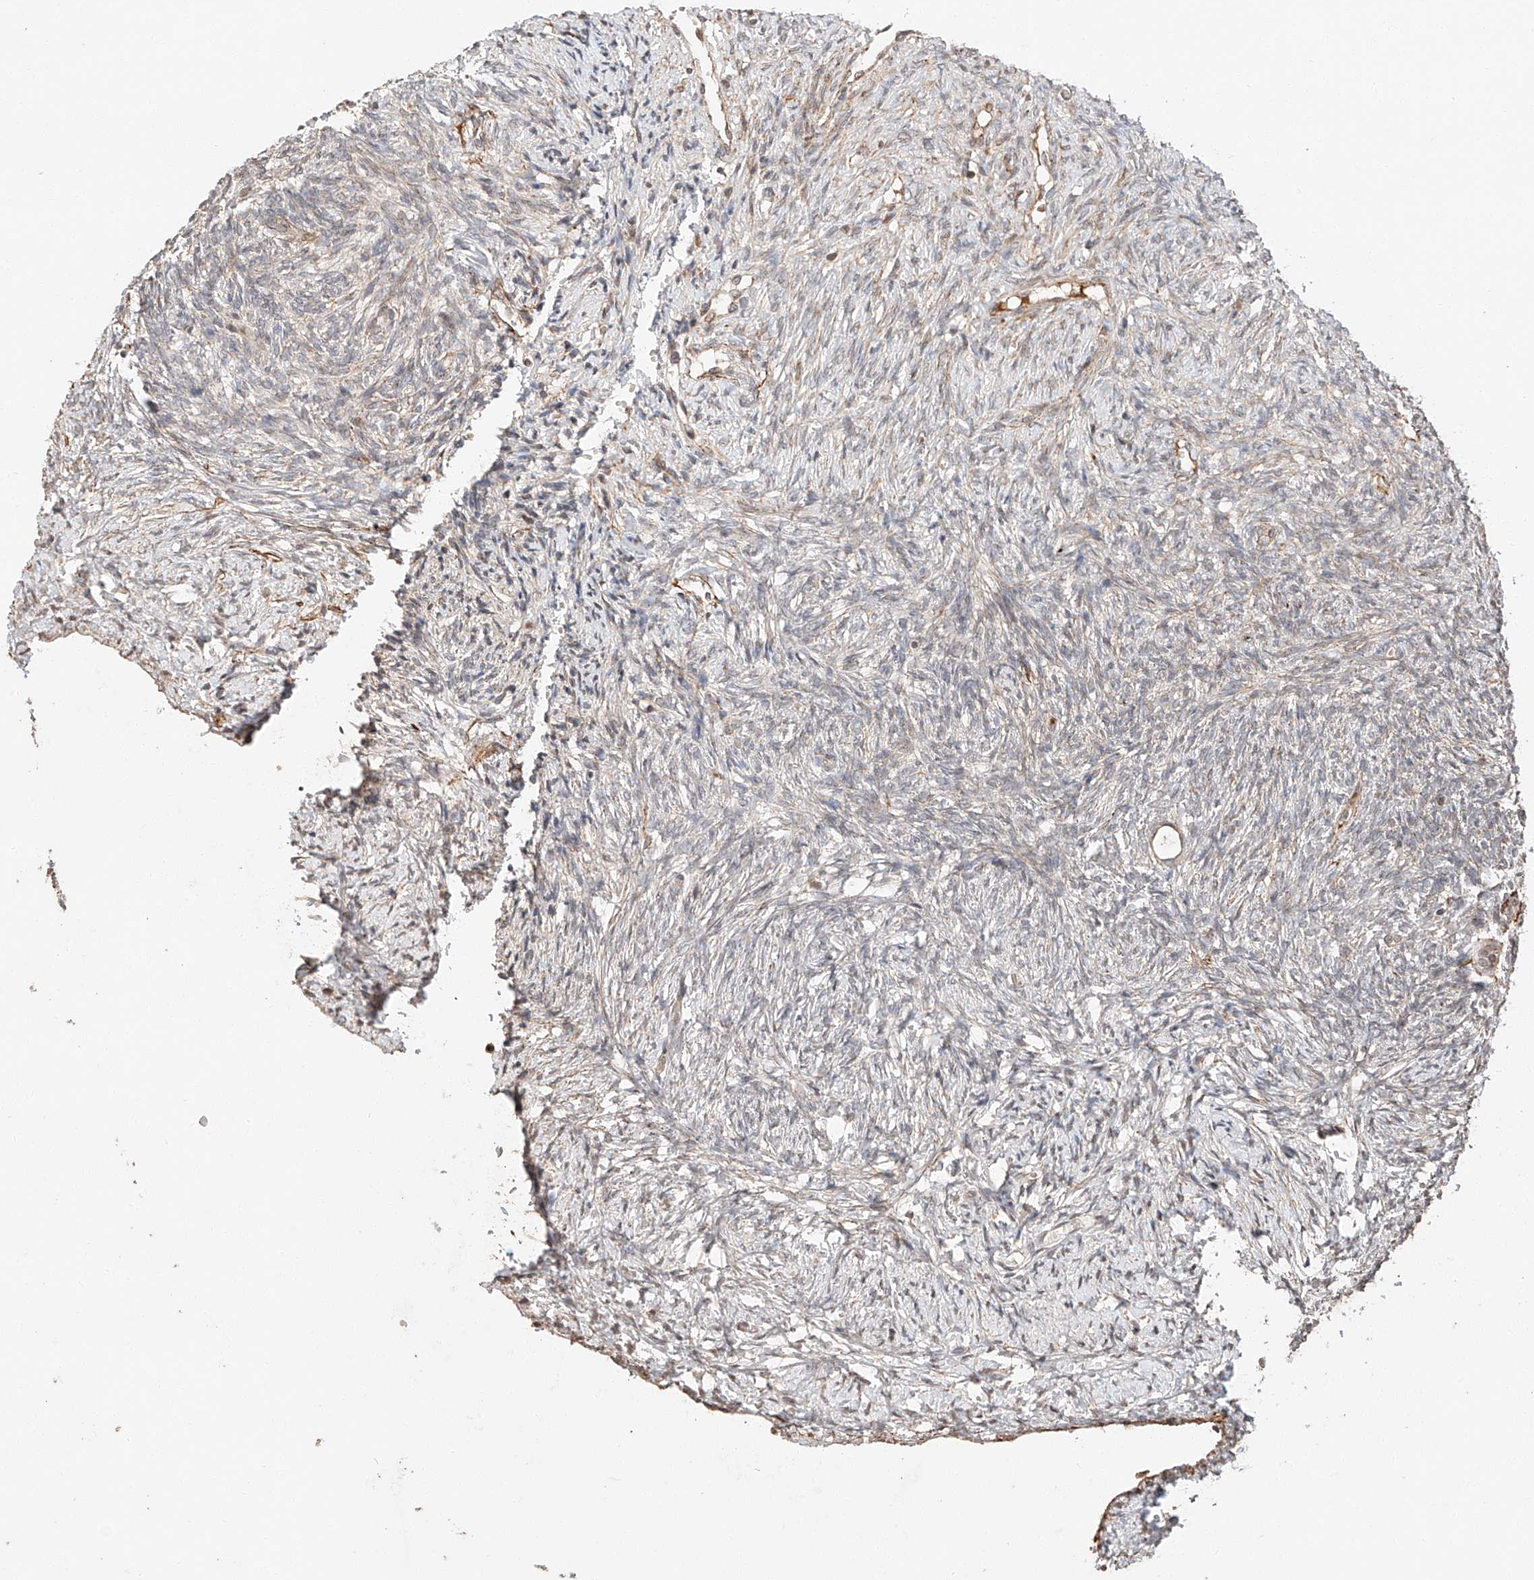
{"staining": {"intensity": "moderate", "quantity": ">75%", "location": "cytoplasmic/membranous"}, "tissue": "ovary", "cell_type": "Follicle cells", "image_type": "normal", "snomed": [{"axis": "morphology", "description": "Normal tissue, NOS"}, {"axis": "topography", "description": "Ovary"}], "caption": "IHC of benign human ovary shows medium levels of moderate cytoplasmic/membranous expression in approximately >75% of follicle cells. IHC stains the protein of interest in brown and the nuclei are stained blue.", "gene": "ARHGAP33", "patient": {"sex": "female", "age": 41}}